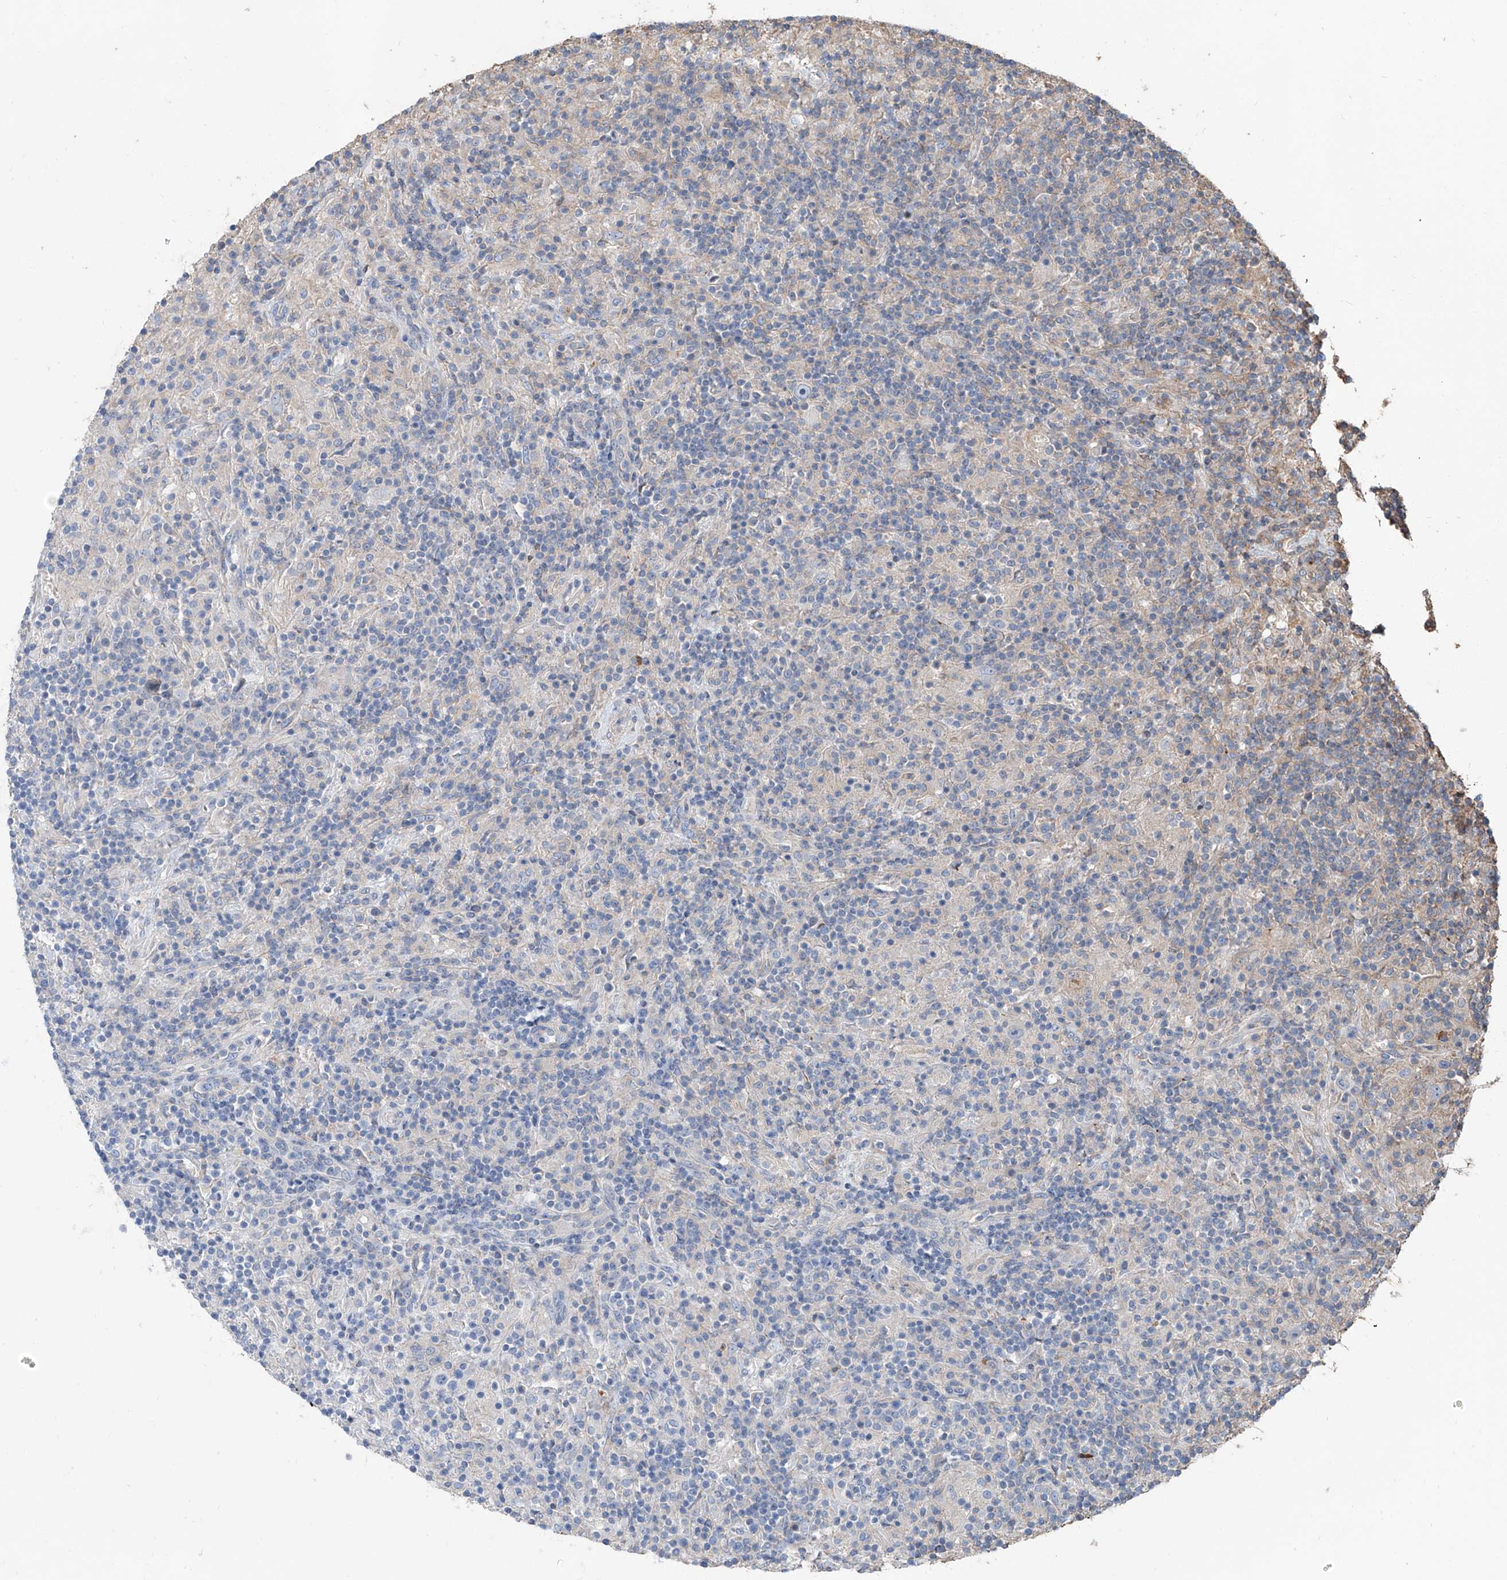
{"staining": {"intensity": "negative", "quantity": "none", "location": "none"}, "tissue": "lymphoma", "cell_type": "Tumor cells", "image_type": "cancer", "snomed": [{"axis": "morphology", "description": "Hodgkin's disease, NOS"}, {"axis": "topography", "description": "Lymph node"}], "caption": "Immunohistochemical staining of Hodgkin's disease shows no significant staining in tumor cells. (Brightfield microscopy of DAB immunohistochemistry at high magnification).", "gene": "PIEZO2", "patient": {"sex": "male", "age": 70}}